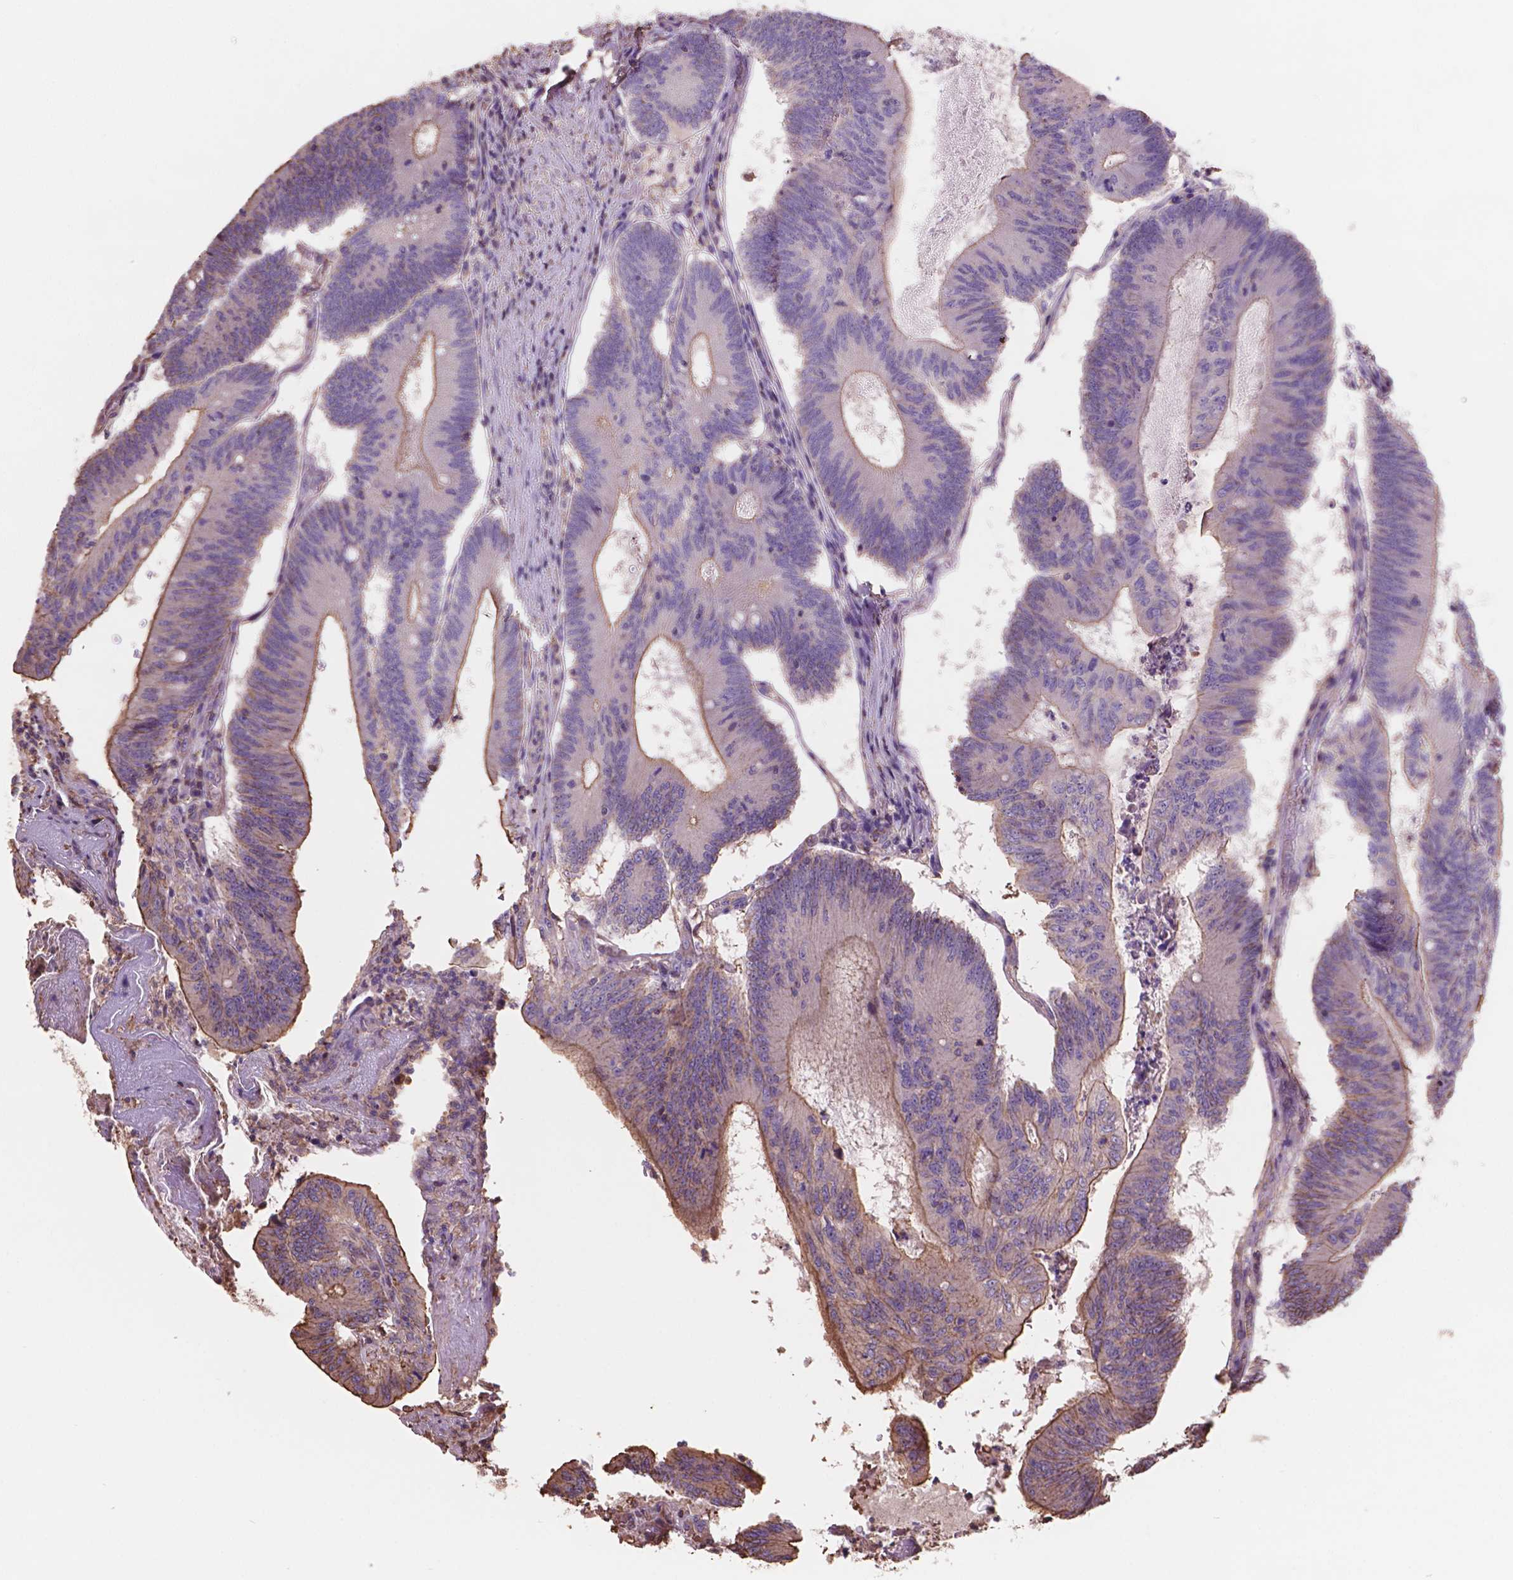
{"staining": {"intensity": "moderate", "quantity": "25%-75%", "location": "cytoplasmic/membranous"}, "tissue": "colorectal cancer", "cell_type": "Tumor cells", "image_type": "cancer", "snomed": [{"axis": "morphology", "description": "Adenocarcinoma, NOS"}, {"axis": "topography", "description": "Colon"}], "caption": "A micrograph of colorectal cancer (adenocarcinoma) stained for a protein shows moderate cytoplasmic/membranous brown staining in tumor cells.", "gene": "NIPA2", "patient": {"sex": "female", "age": 70}}